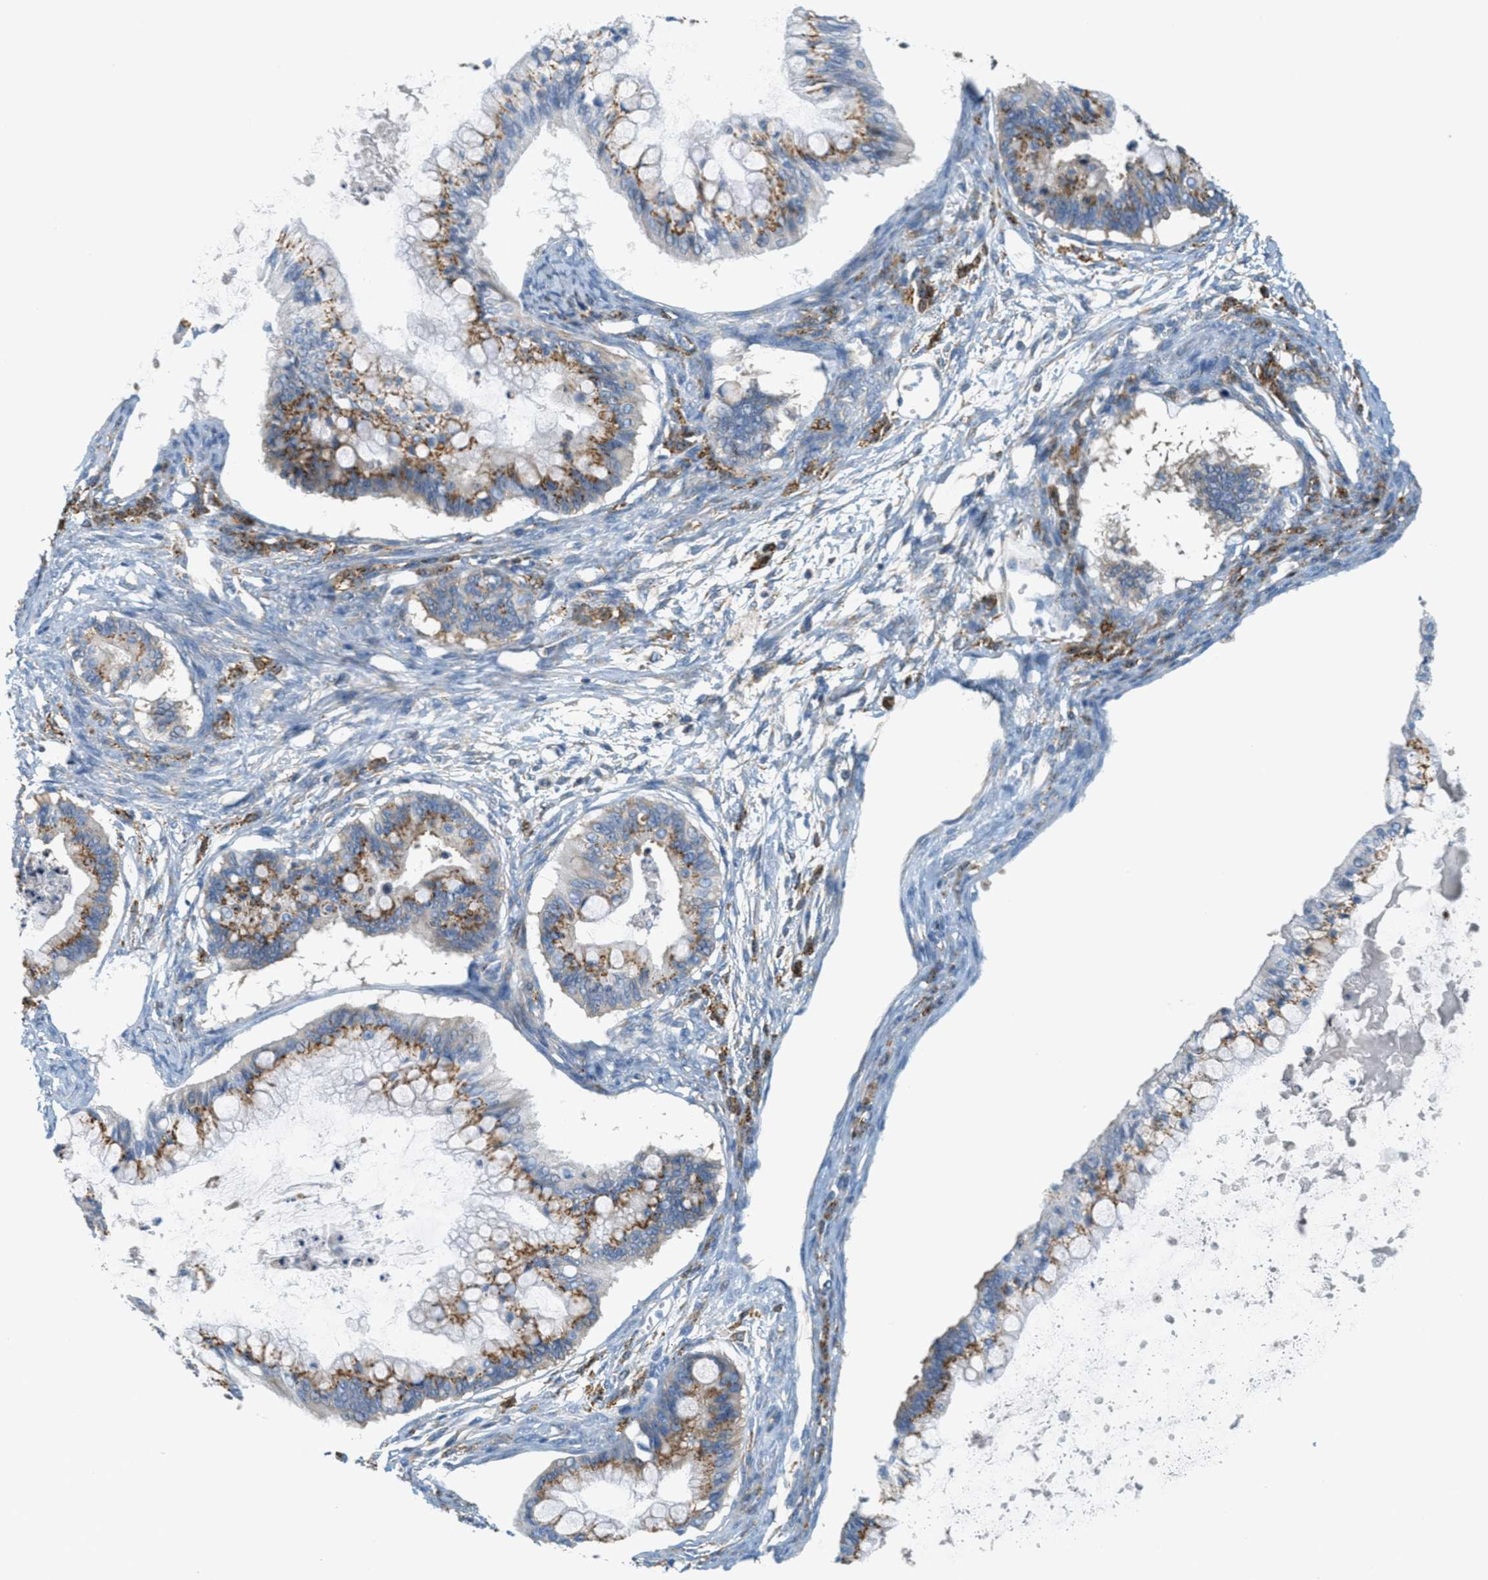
{"staining": {"intensity": "moderate", "quantity": ">75%", "location": "cytoplasmic/membranous"}, "tissue": "ovarian cancer", "cell_type": "Tumor cells", "image_type": "cancer", "snomed": [{"axis": "morphology", "description": "Cystadenocarcinoma, mucinous, NOS"}, {"axis": "topography", "description": "Ovary"}], "caption": "Mucinous cystadenocarcinoma (ovarian) stained for a protein displays moderate cytoplasmic/membranous positivity in tumor cells.", "gene": "ABCF1", "patient": {"sex": "female", "age": 57}}